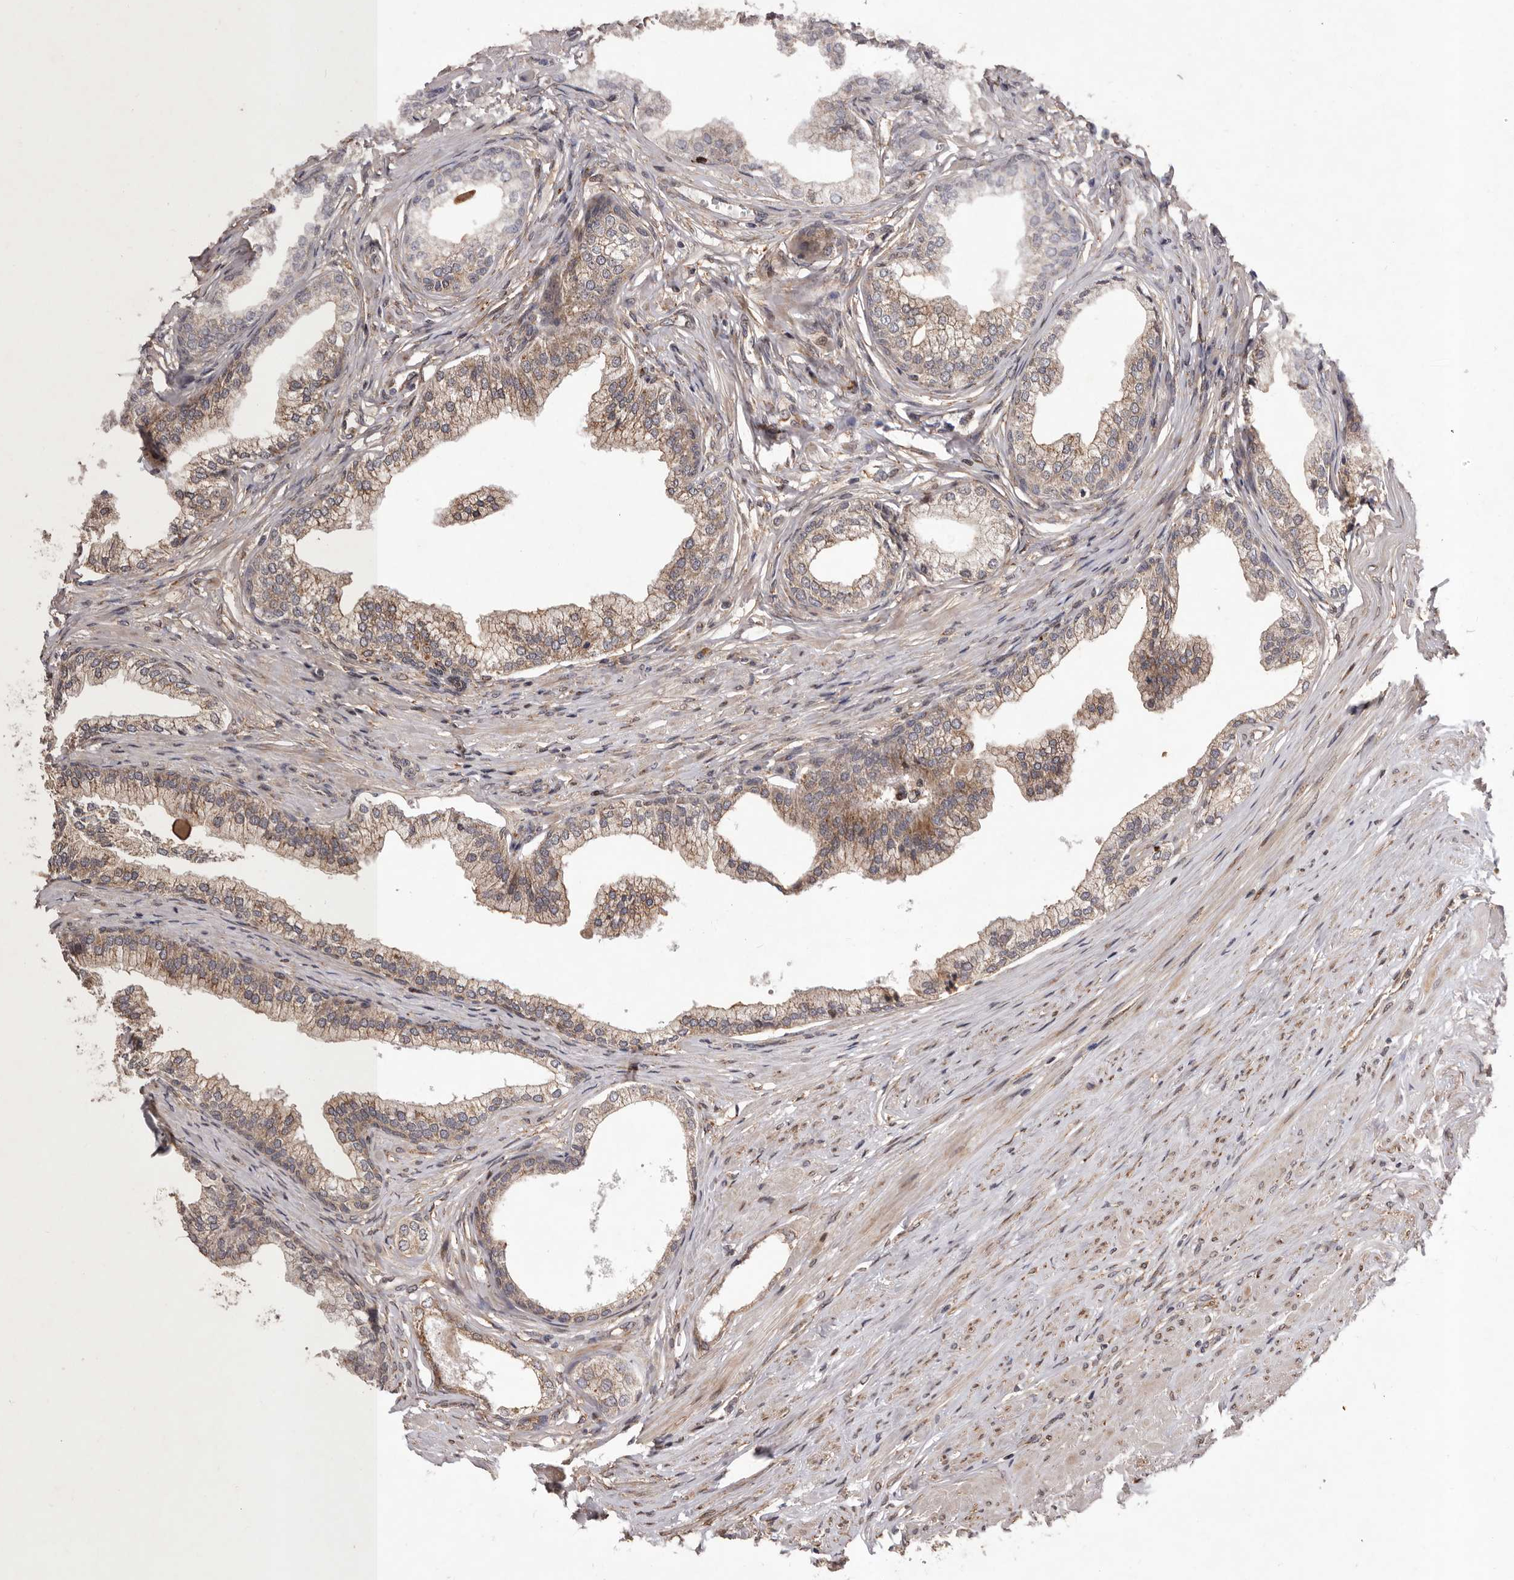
{"staining": {"intensity": "moderate", "quantity": ">75%", "location": "cytoplasmic/membranous"}, "tissue": "prostate", "cell_type": "Glandular cells", "image_type": "normal", "snomed": [{"axis": "morphology", "description": "Normal tissue, NOS"}, {"axis": "morphology", "description": "Urothelial carcinoma, Low grade"}, {"axis": "topography", "description": "Urinary bladder"}, {"axis": "topography", "description": "Prostate"}], "caption": "High-power microscopy captured an IHC image of benign prostate, revealing moderate cytoplasmic/membranous expression in approximately >75% of glandular cells. Using DAB (brown) and hematoxylin (blue) stains, captured at high magnification using brightfield microscopy.", "gene": "GADD45B", "patient": {"sex": "male", "age": 60}}